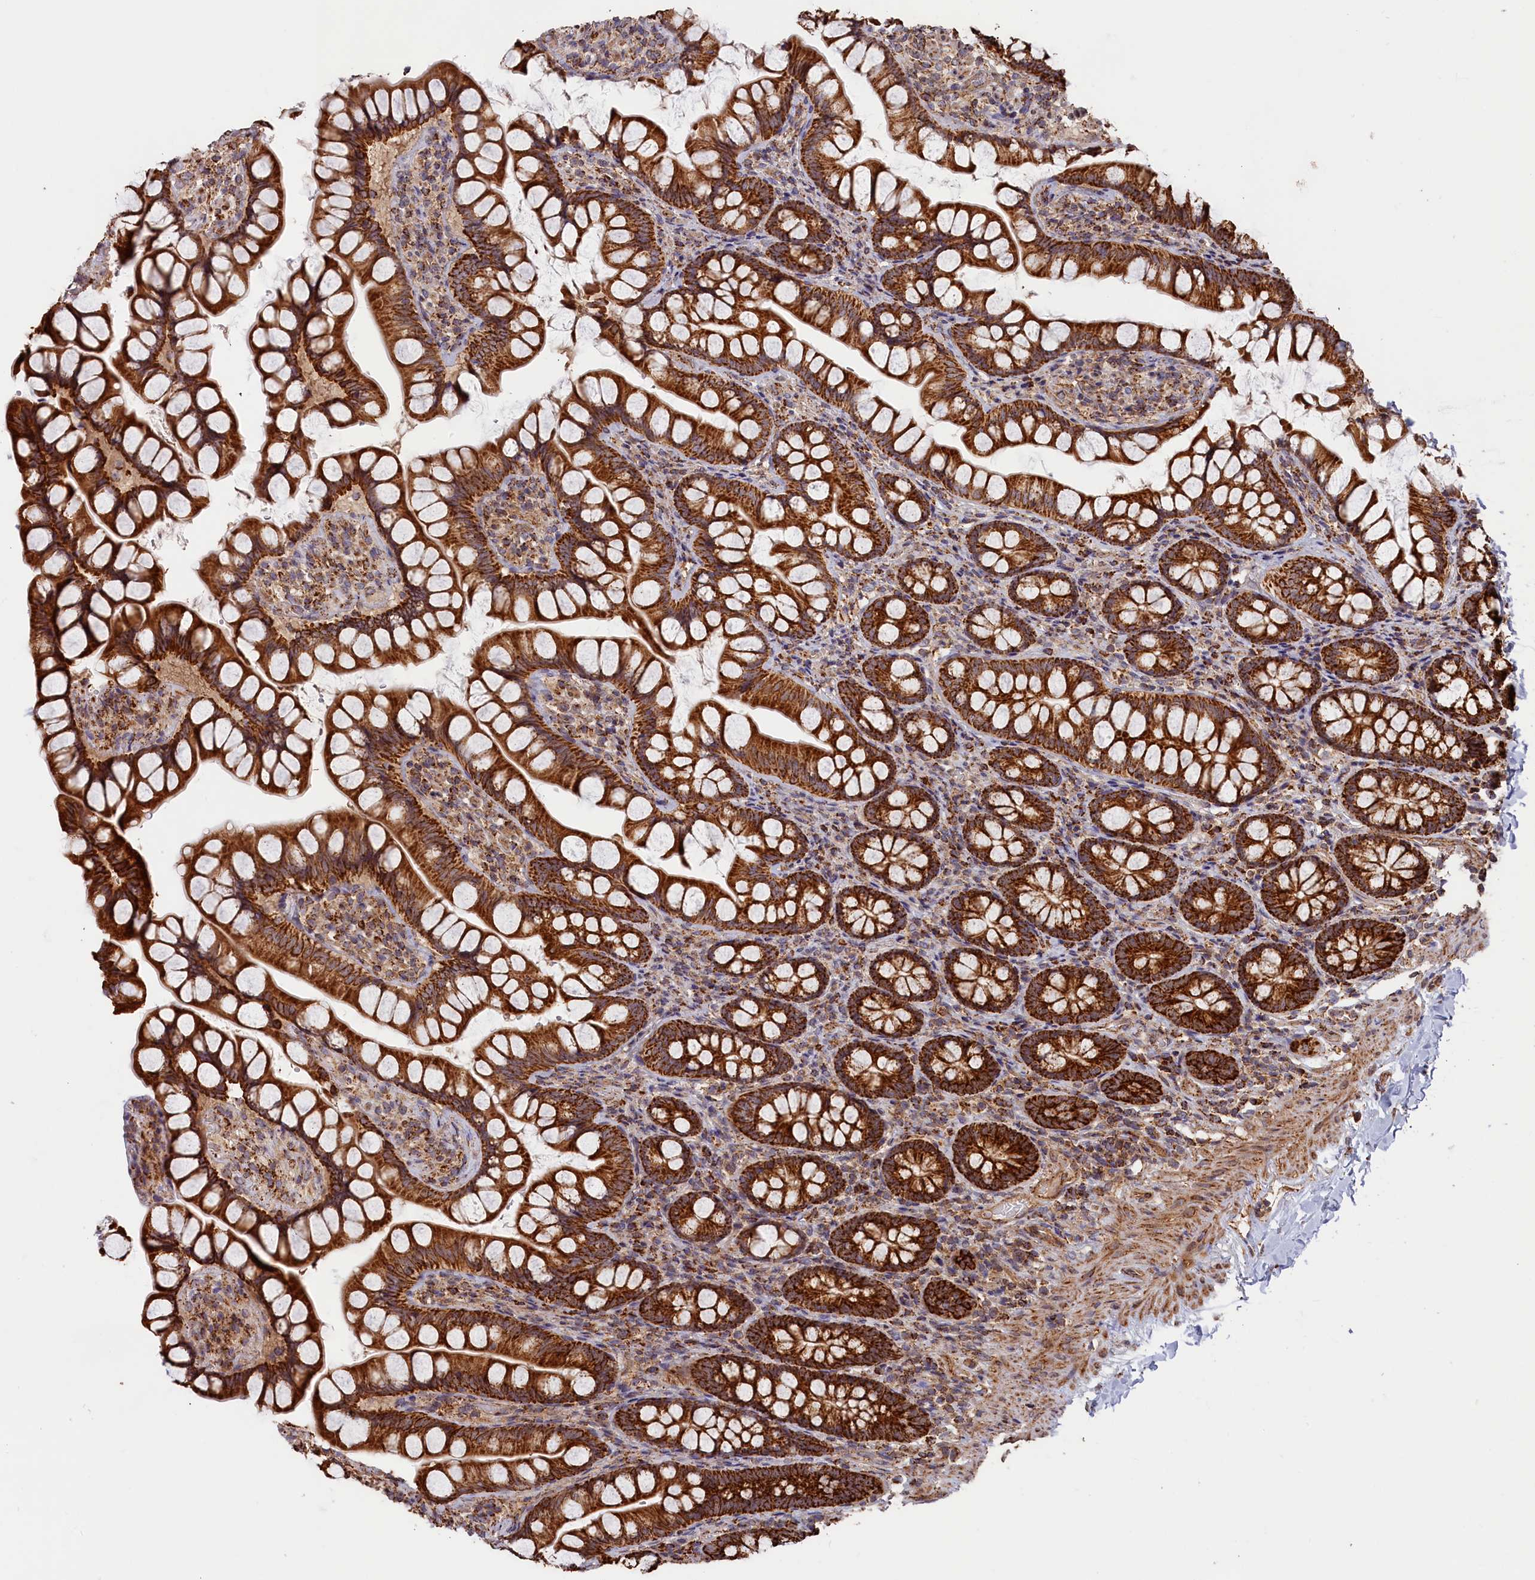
{"staining": {"intensity": "strong", "quantity": ">75%", "location": "cytoplasmic/membranous"}, "tissue": "small intestine", "cell_type": "Glandular cells", "image_type": "normal", "snomed": [{"axis": "morphology", "description": "Normal tissue, NOS"}, {"axis": "topography", "description": "Small intestine"}], "caption": "Immunohistochemical staining of normal small intestine displays high levels of strong cytoplasmic/membranous expression in about >75% of glandular cells. (brown staining indicates protein expression, while blue staining denotes nuclei).", "gene": "MACROD1", "patient": {"sex": "male", "age": 70}}